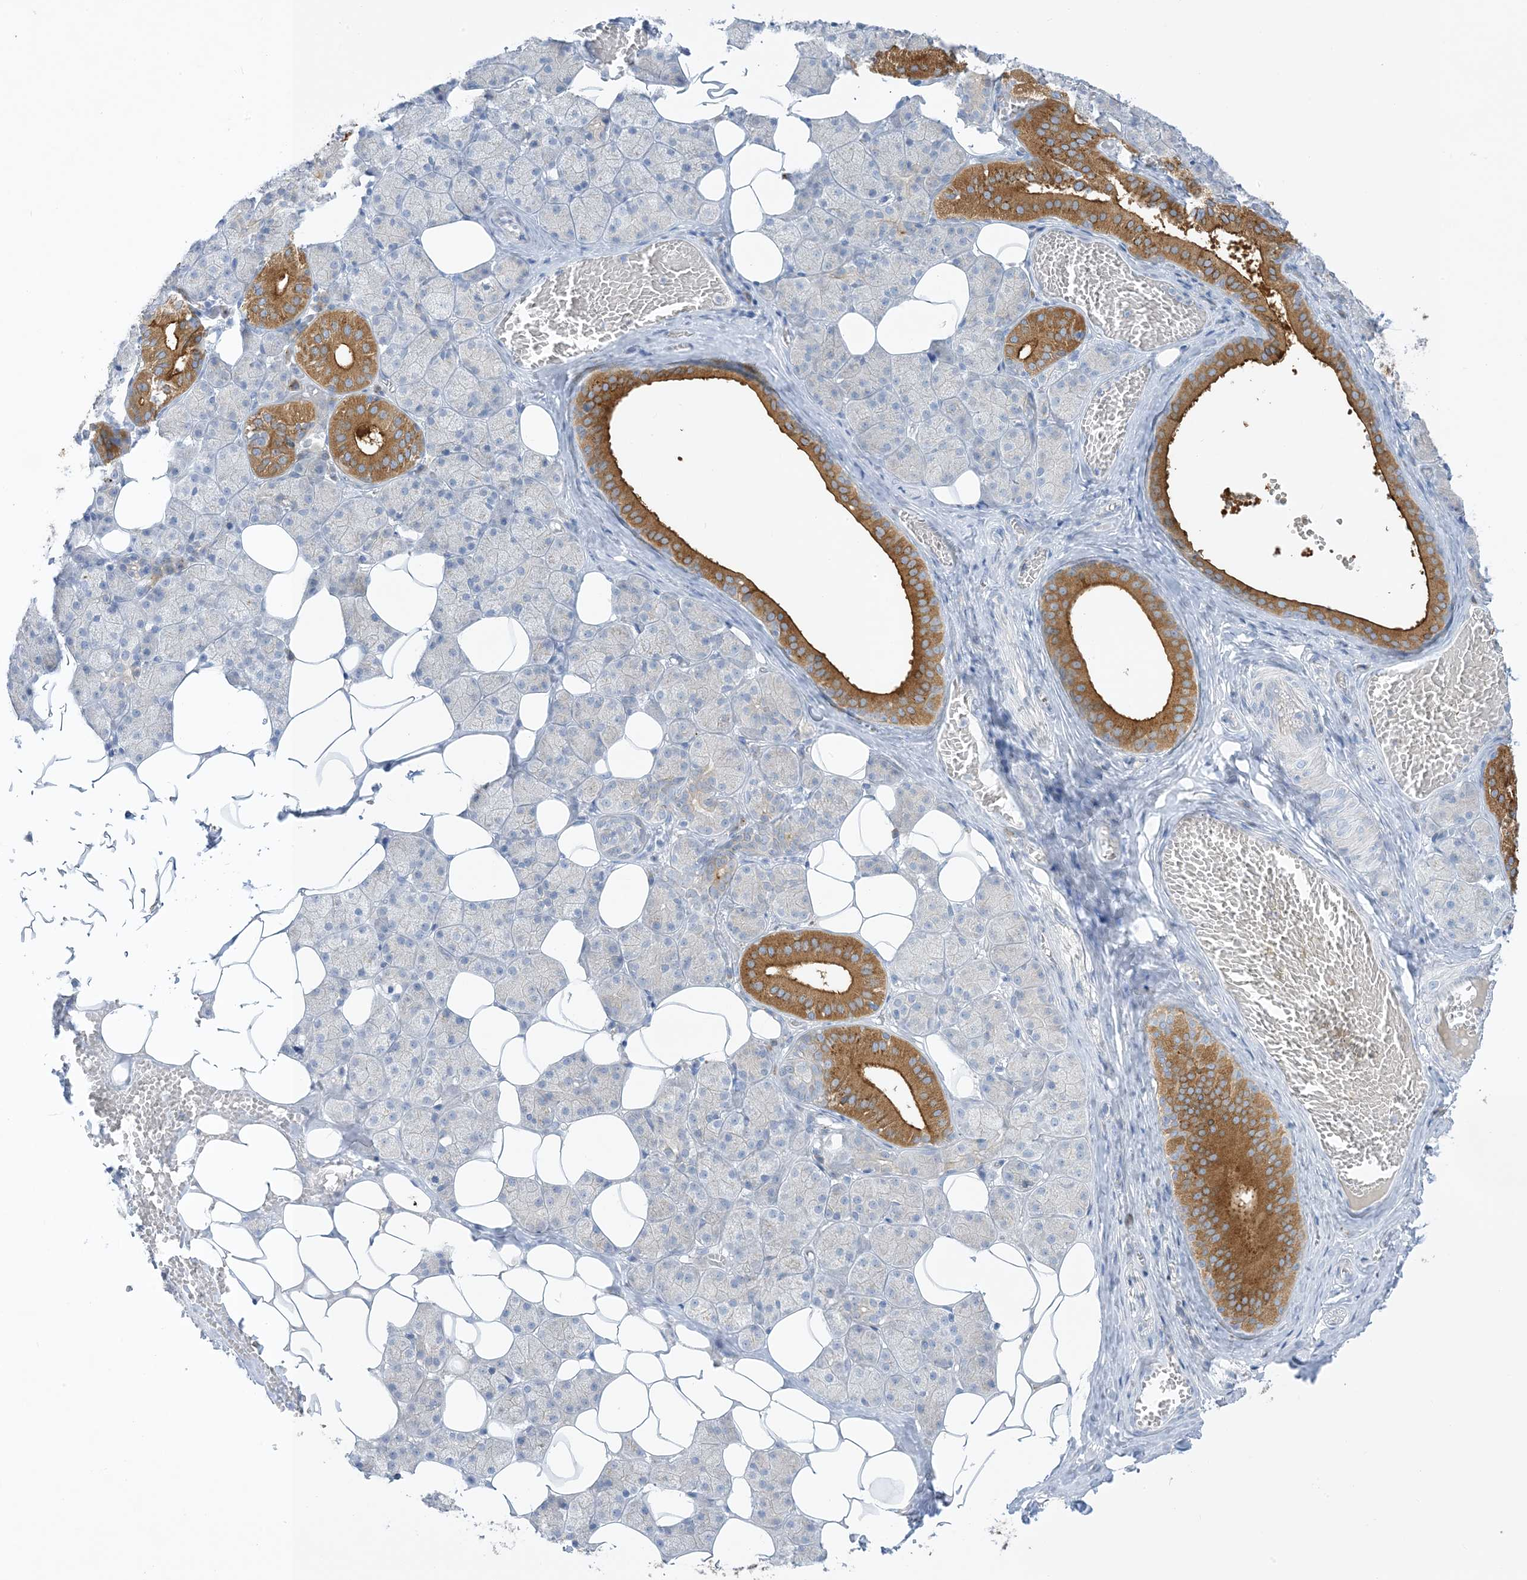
{"staining": {"intensity": "strong", "quantity": "<25%", "location": "cytoplasmic/membranous"}, "tissue": "salivary gland", "cell_type": "Glandular cells", "image_type": "normal", "snomed": [{"axis": "morphology", "description": "Normal tissue, NOS"}, {"axis": "topography", "description": "Salivary gland"}], "caption": "The histopathology image reveals staining of unremarkable salivary gland, revealing strong cytoplasmic/membranous protein positivity (brown color) within glandular cells.", "gene": "XIRP2", "patient": {"sex": "female", "age": 33}}